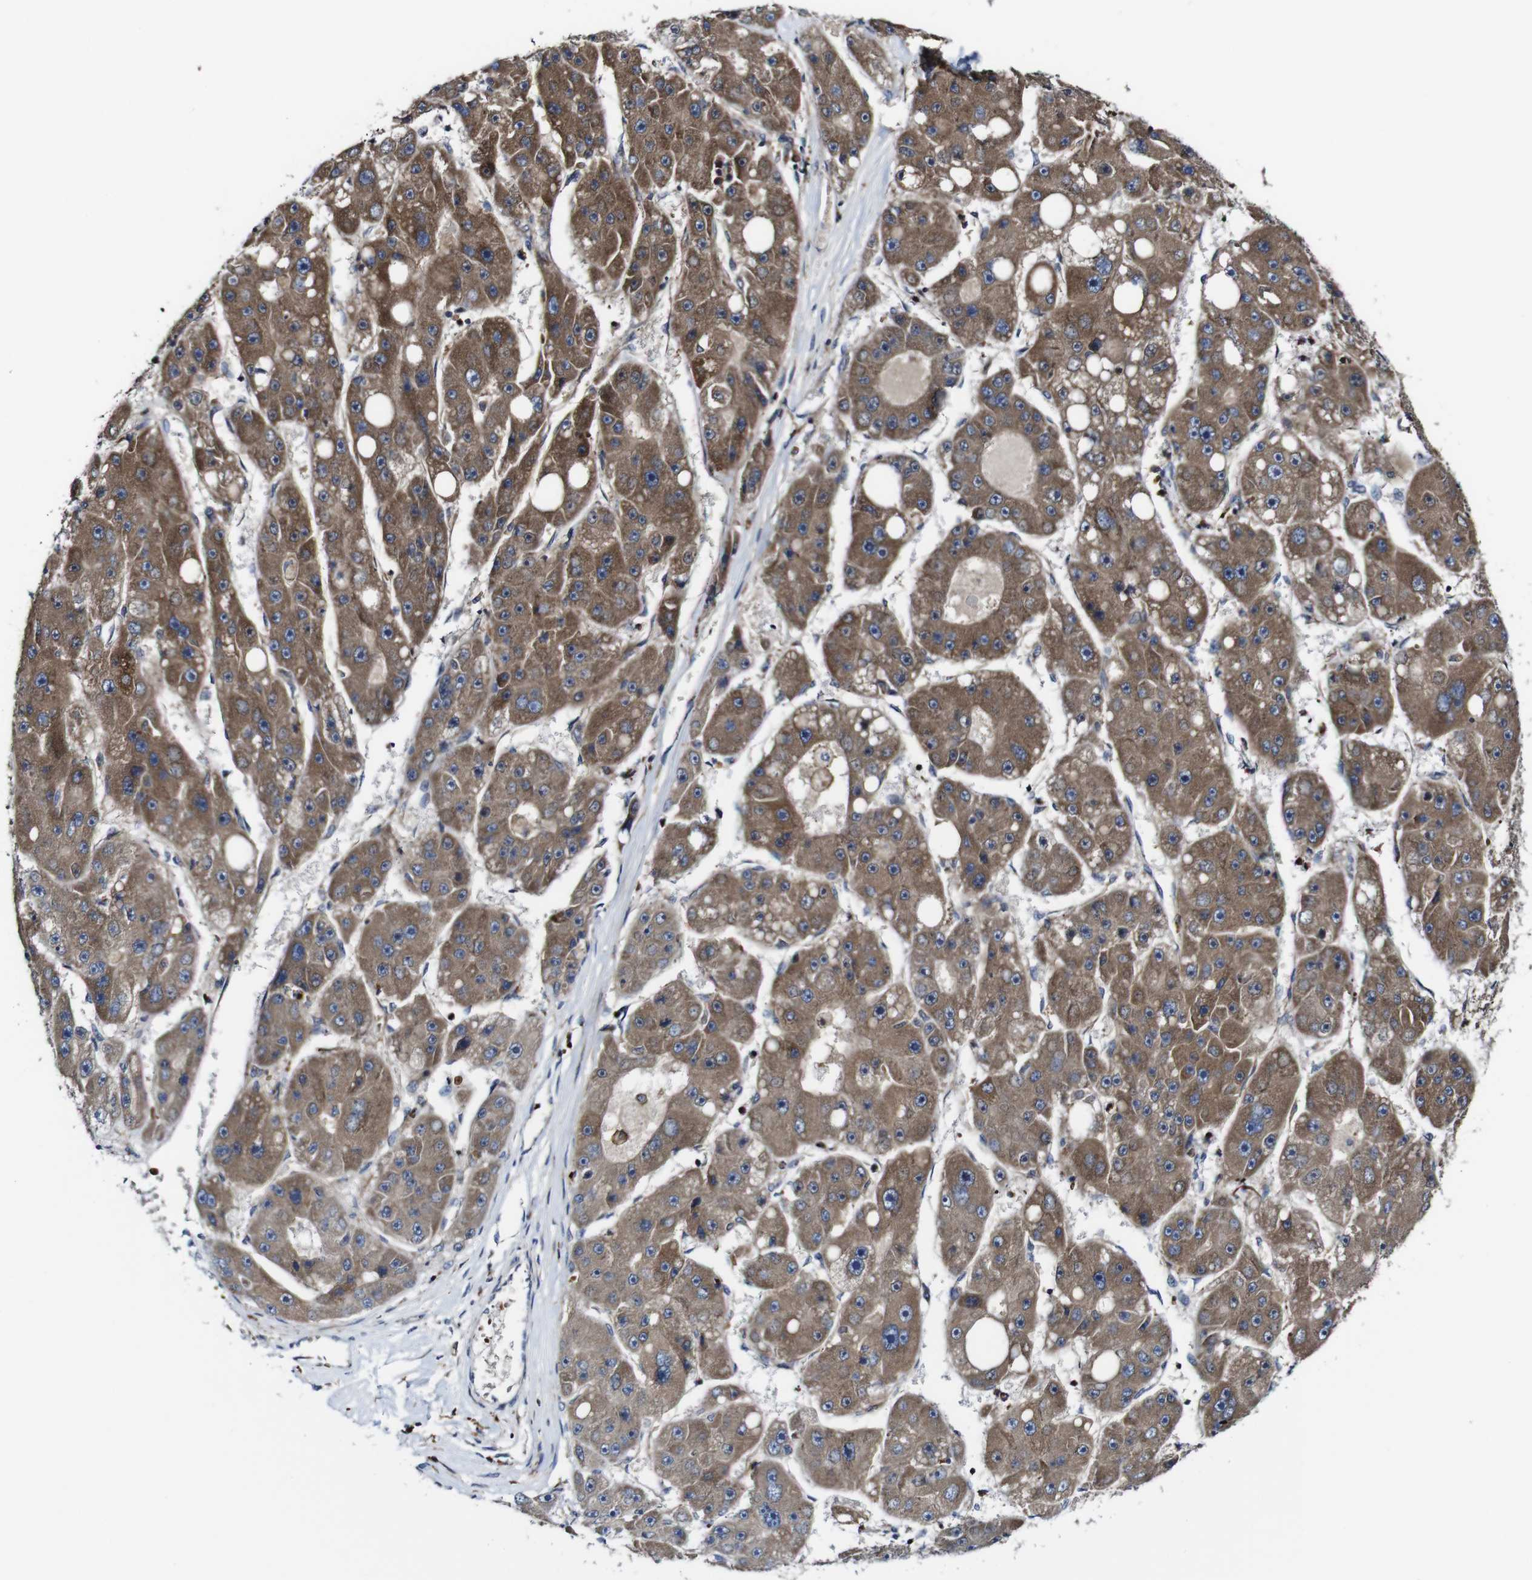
{"staining": {"intensity": "moderate", "quantity": ">75%", "location": "cytoplasmic/membranous"}, "tissue": "liver cancer", "cell_type": "Tumor cells", "image_type": "cancer", "snomed": [{"axis": "morphology", "description": "Carcinoma, Hepatocellular, NOS"}, {"axis": "topography", "description": "Liver"}], "caption": "There is medium levels of moderate cytoplasmic/membranous staining in tumor cells of liver cancer (hepatocellular carcinoma), as demonstrated by immunohistochemical staining (brown color).", "gene": "JAK2", "patient": {"sex": "female", "age": 61}}